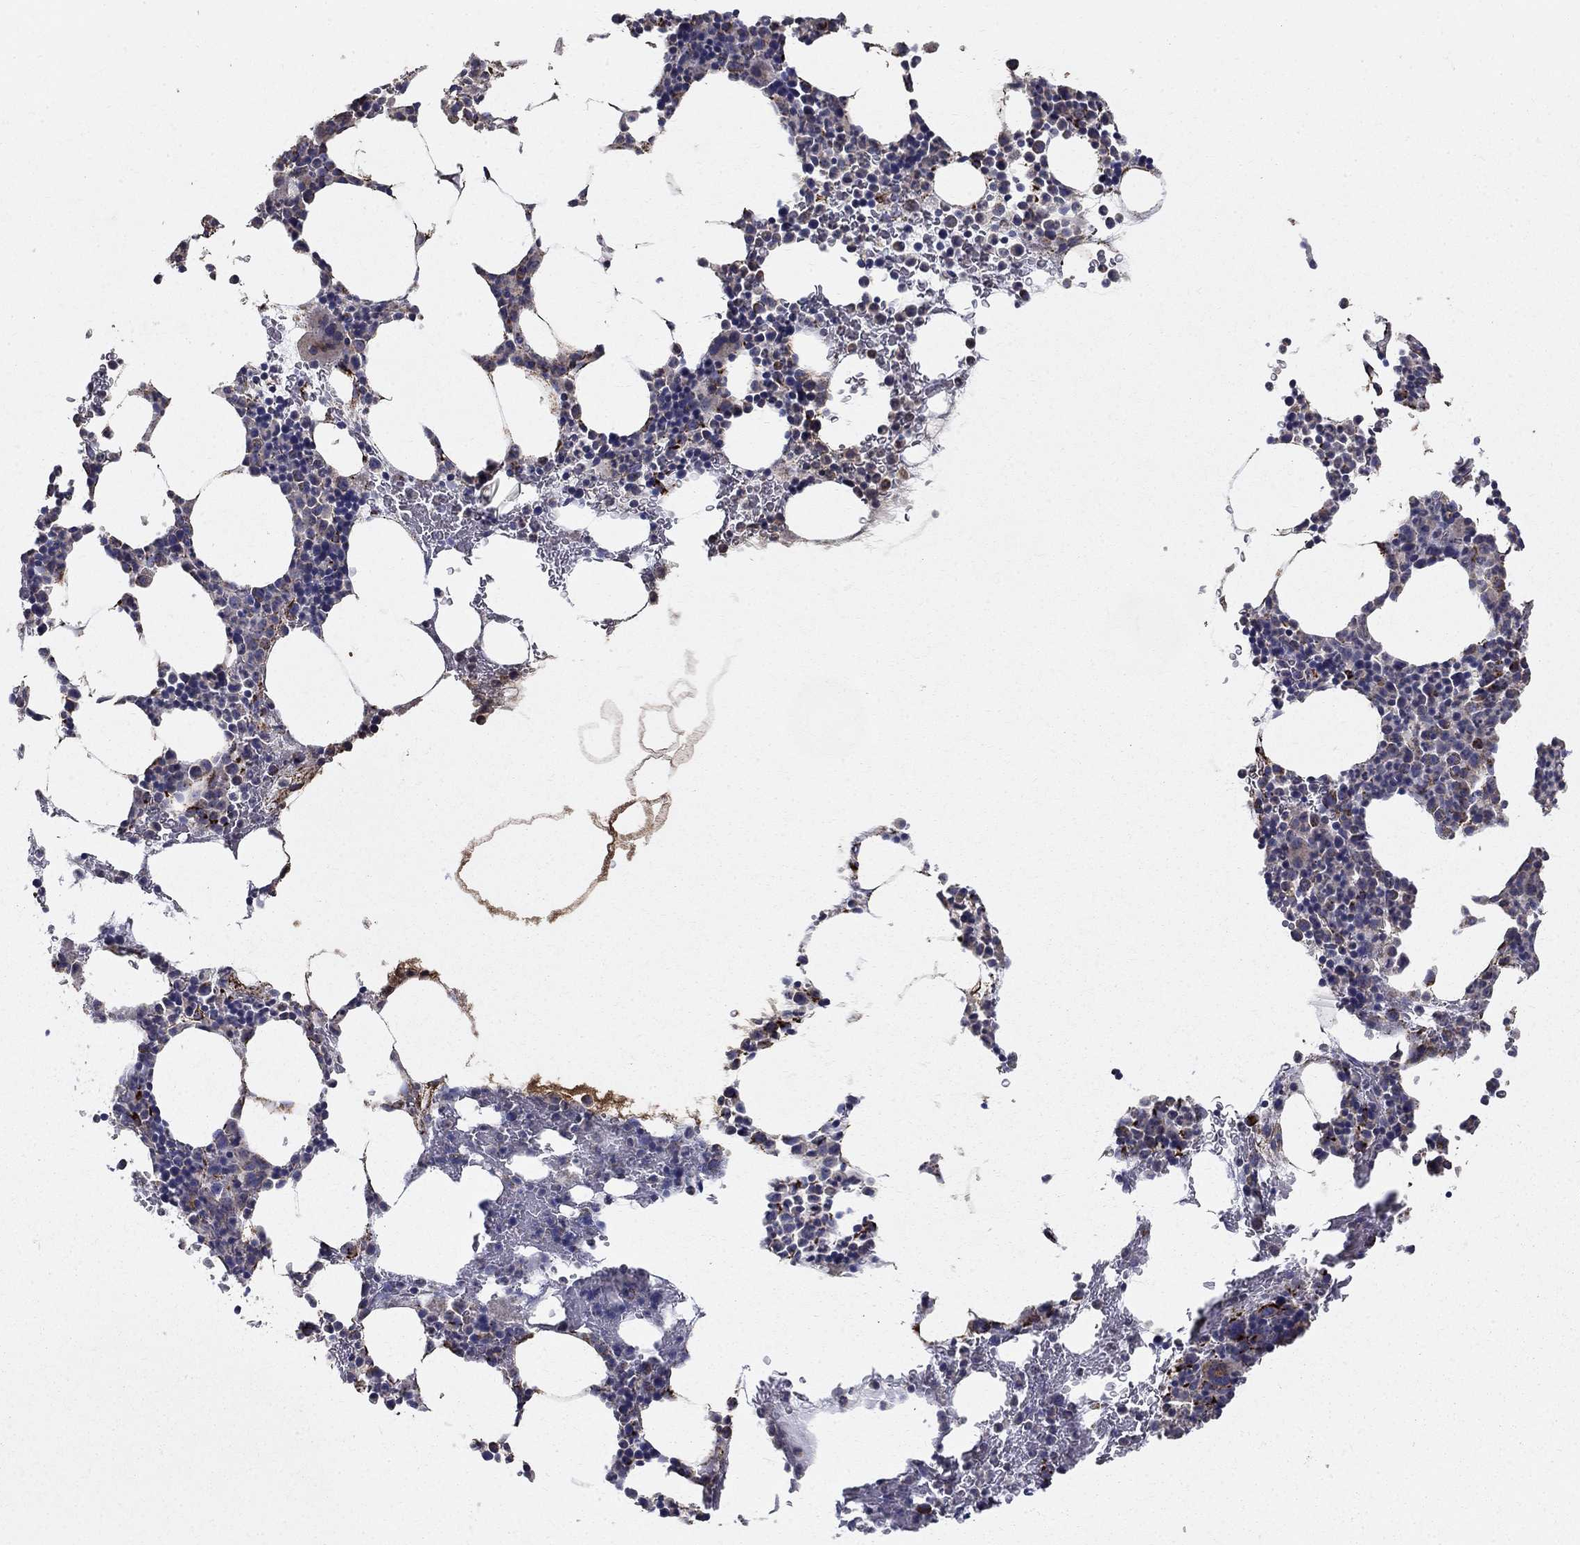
{"staining": {"intensity": "strong", "quantity": "<25%", "location": "cytoplasmic/membranous"}, "tissue": "bone marrow", "cell_type": "Hematopoietic cells", "image_type": "normal", "snomed": [{"axis": "morphology", "description": "Normal tissue, NOS"}, {"axis": "topography", "description": "Bone marrow"}], "caption": "Human bone marrow stained with a brown dye displays strong cytoplasmic/membranous positive positivity in approximately <25% of hematopoietic cells.", "gene": "GCSH", "patient": {"sex": "male", "age": 83}}